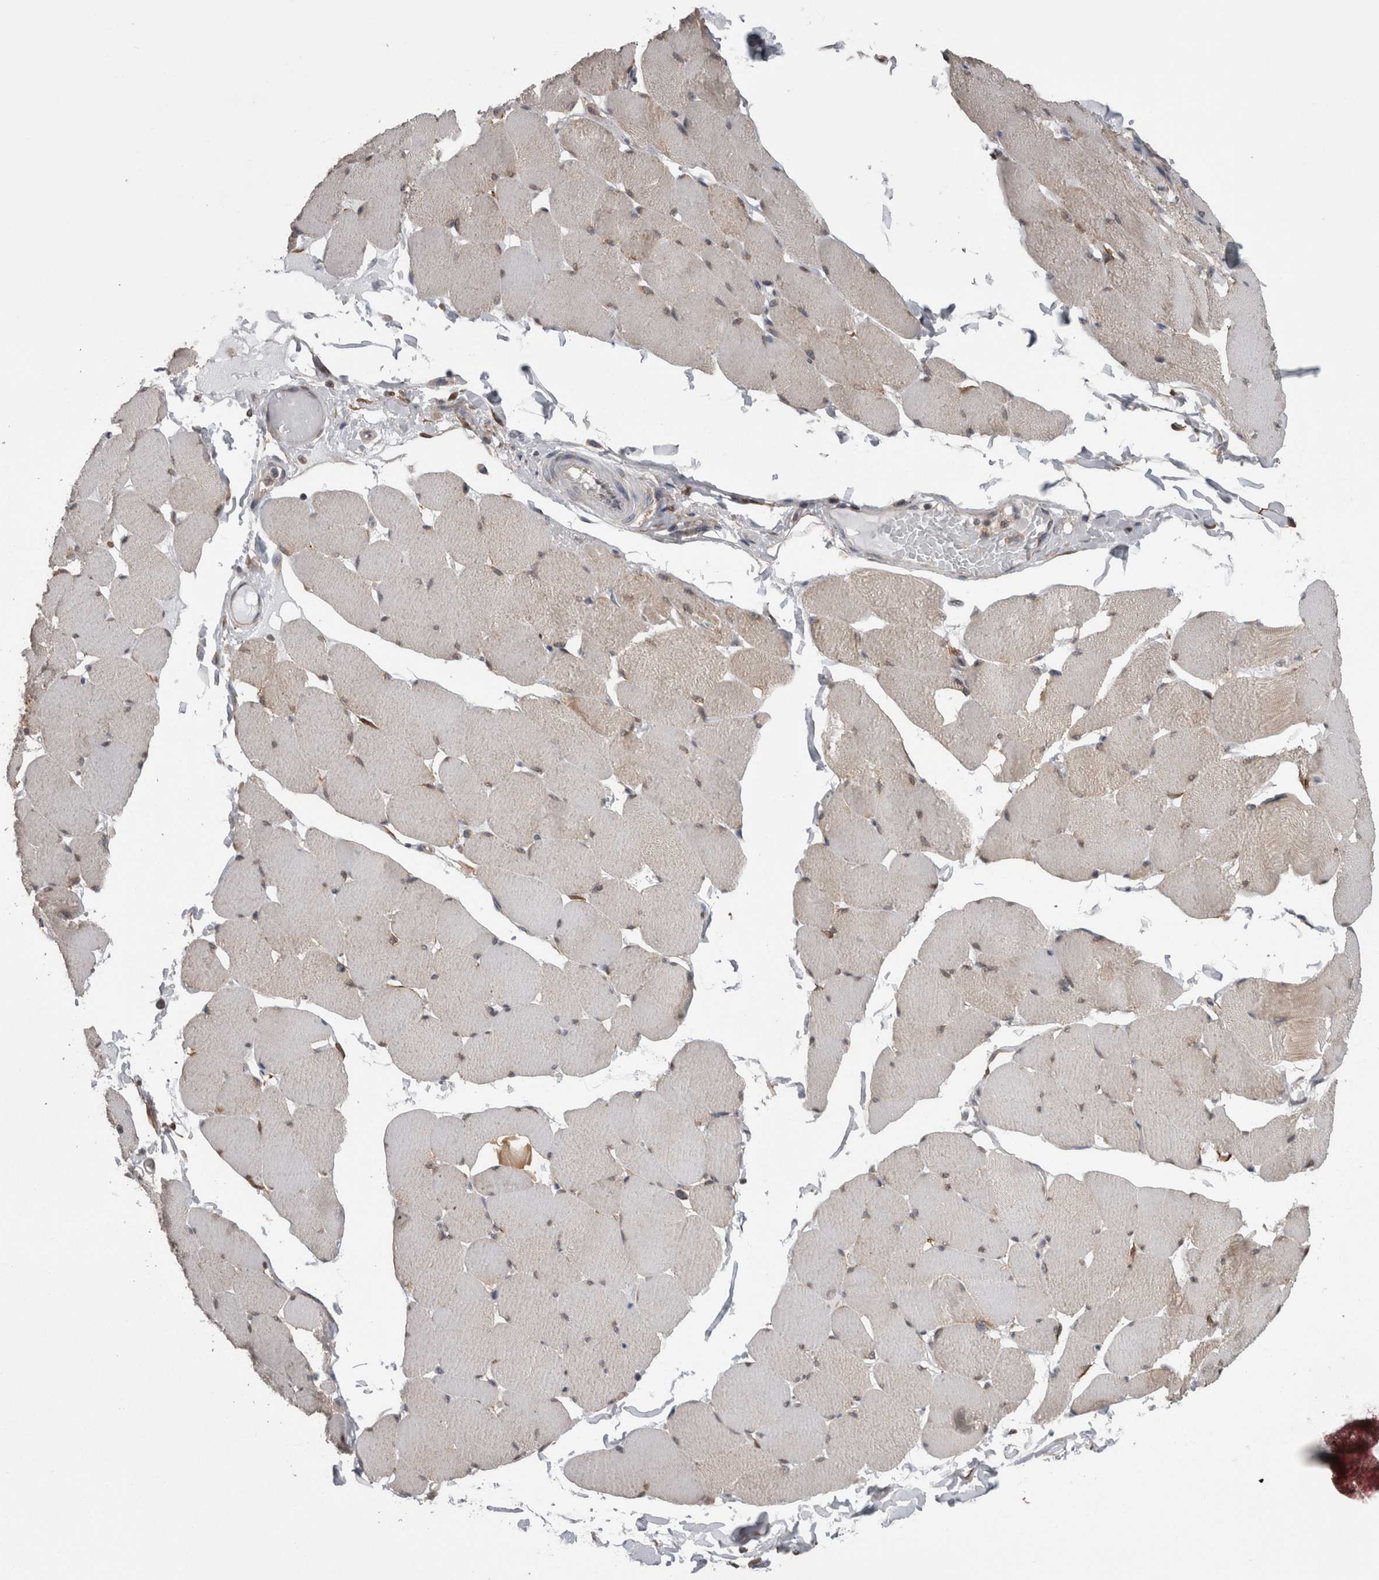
{"staining": {"intensity": "weak", "quantity": "<25%", "location": "cytoplasmic/membranous"}, "tissue": "skeletal muscle", "cell_type": "Myocytes", "image_type": "normal", "snomed": [{"axis": "morphology", "description": "Normal tissue, NOS"}, {"axis": "topography", "description": "Skin"}, {"axis": "topography", "description": "Skeletal muscle"}], "caption": "The micrograph demonstrates no significant positivity in myocytes of skeletal muscle. Brightfield microscopy of IHC stained with DAB (brown) and hematoxylin (blue), captured at high magnification.", "gene": "DDX6", "patient": {"sex": "male", "age": 83}}